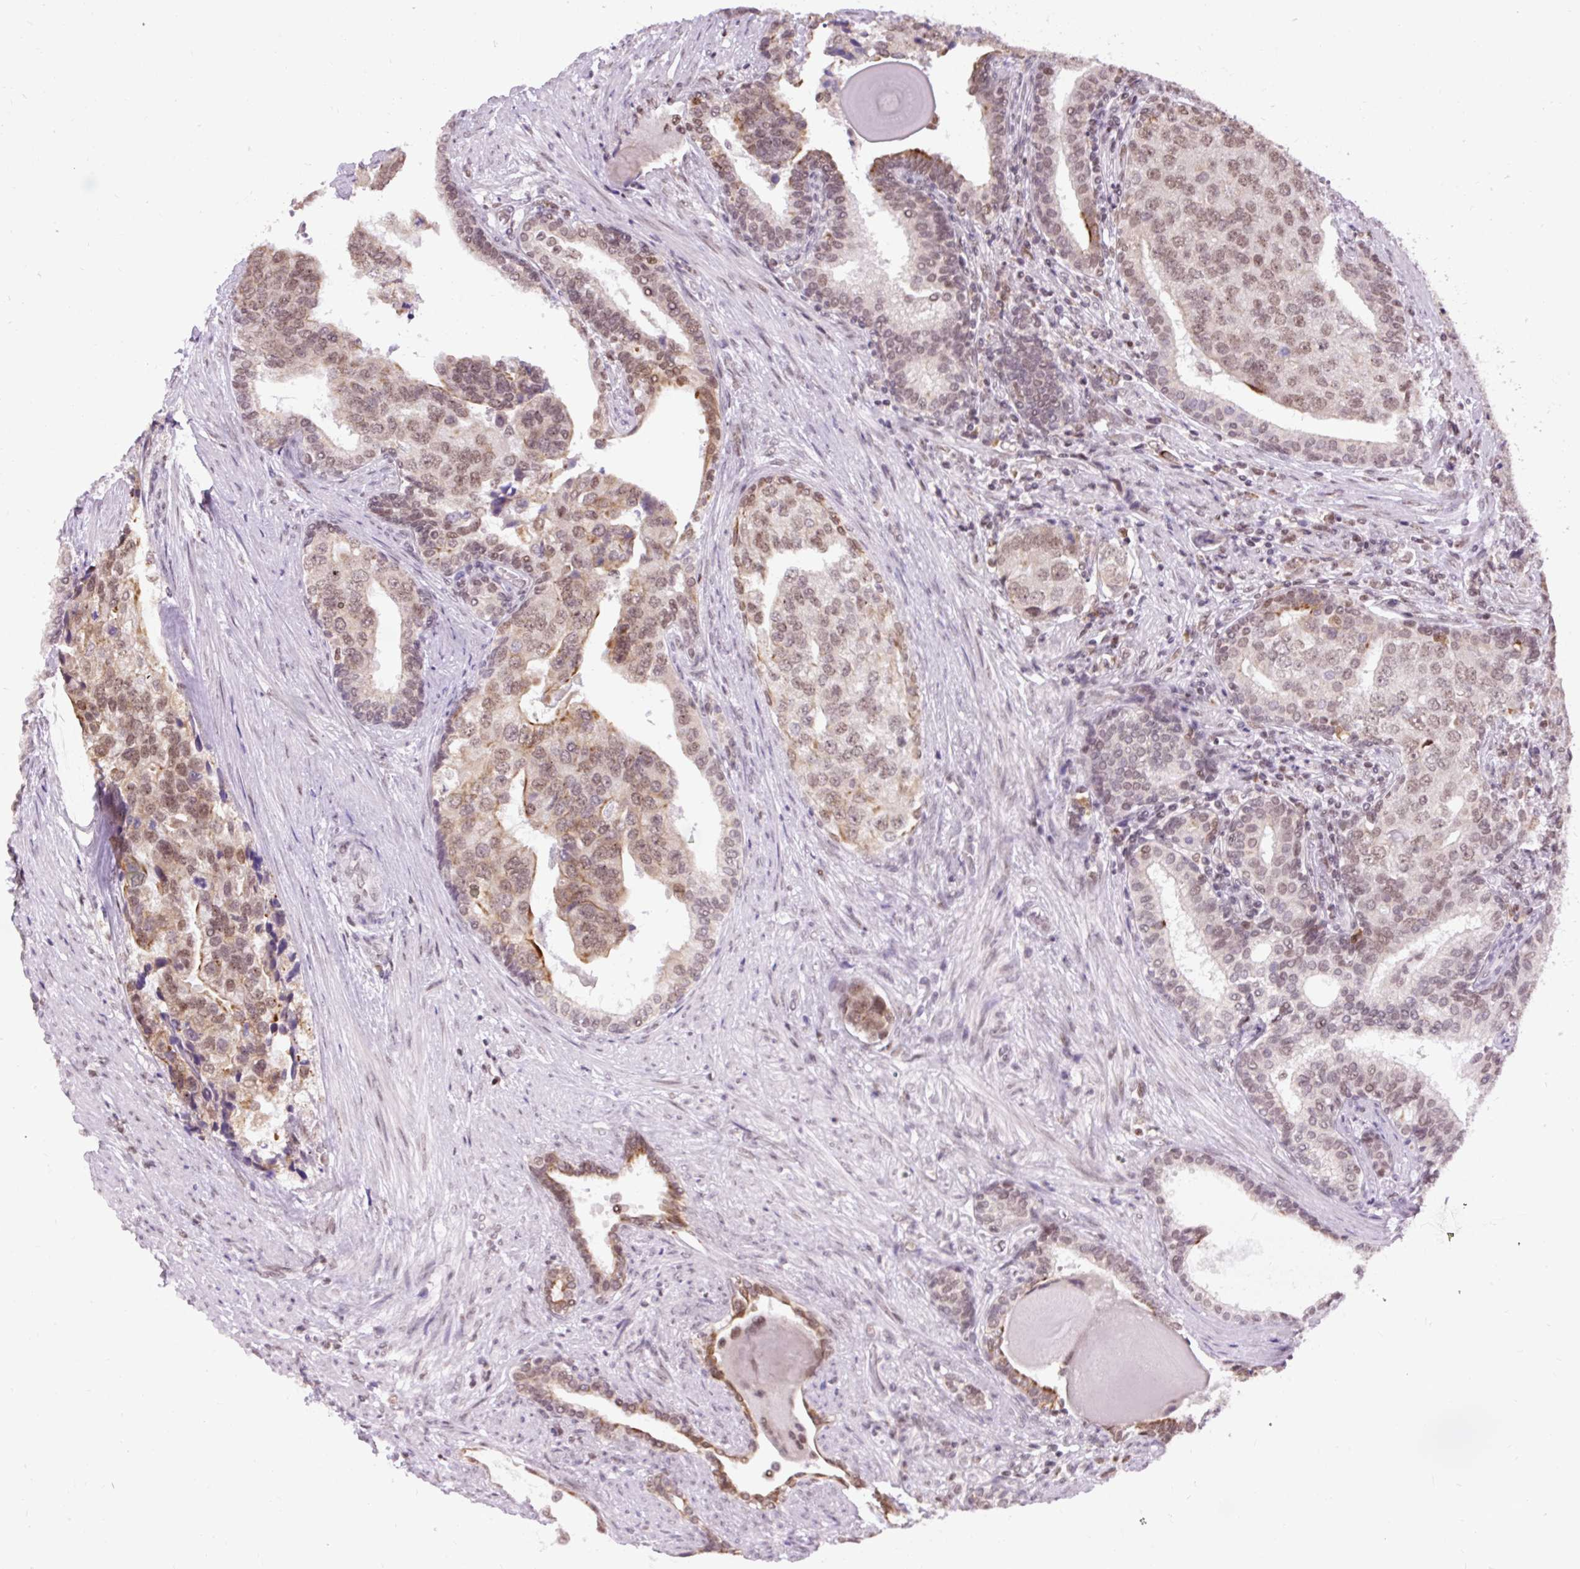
{"staining": {"intensity": "moderate", "quantity": ">75%", "location": "nuclear"}, "tissue": "prostate cancer", "cell_type": "Tumor cells", "image_type": "cancer", "snomed": [{"axis": "morphology", "description": "Adenocarcinoma, High grade"}, {"axis": "topography", "description": "Prostate"}], "caption": "The micrograph displays staining of prostate cancer (high-grade adenocarcinoma), revealing moderate nuclear protein expression (brown color) within tumor cells. (DAB (3,3'-diaminobenzidine) IHC, brown staining for protein, blue staining for nuclei).", "gene": "ZNF672", "patient": {"sex": "male", "age": 68}}